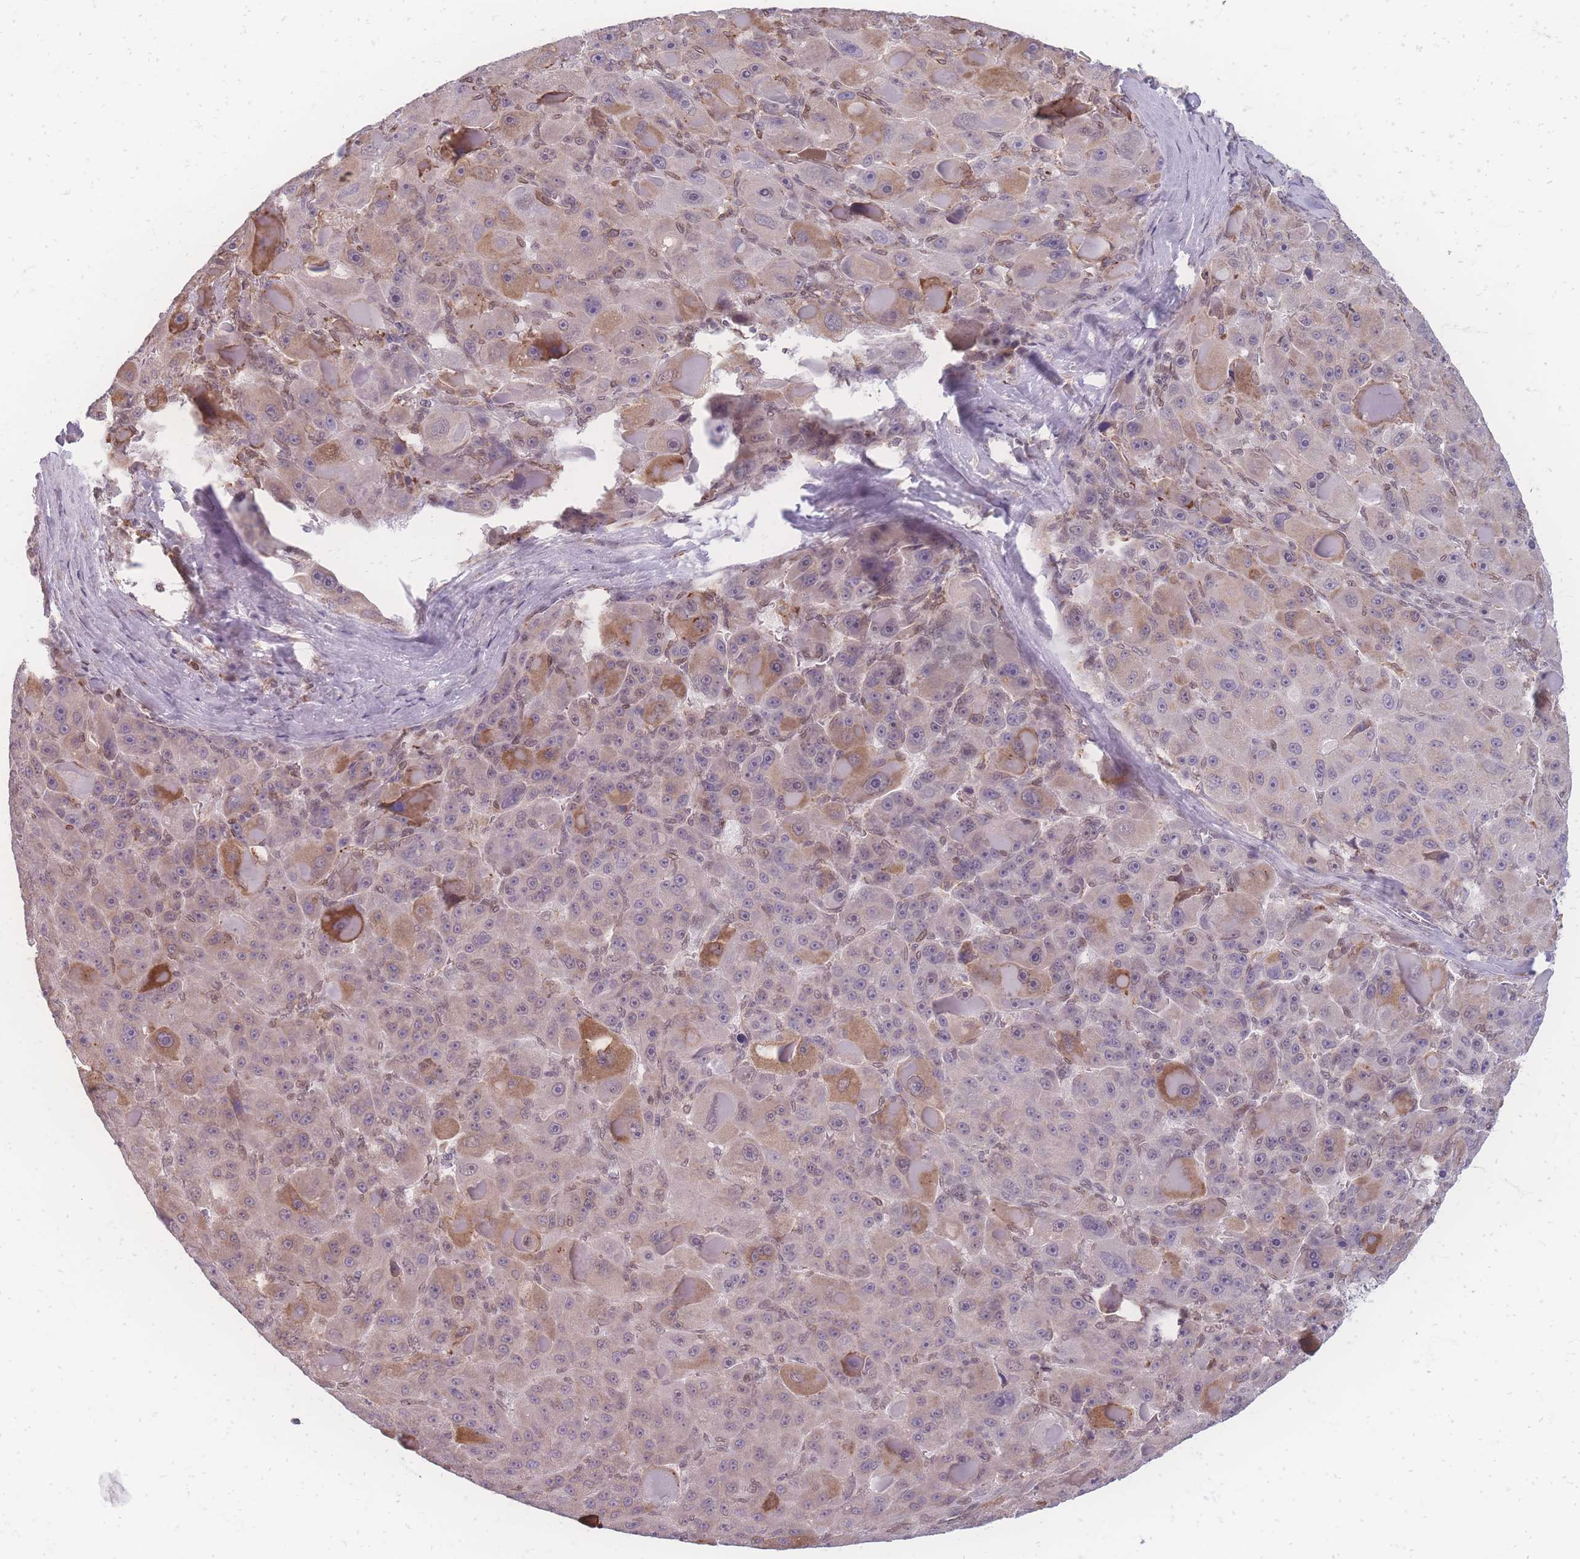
{"staining": {"intensity": "moderate", "quantity": "<25%", "location": "cytoplasmic/membranous"}, "tissue": "liver cancer", "cell_type": "Tumor cells", "image_type": "cancer", "snomed": [{"axis": "morphology", "description": "Carcinoma, Hepatocellular, NOS"}, {"axis": "topography", "description": "Liver"}], "caption": "Immunohistochemistry image of neoplastic tissue: human liver cancer stained using immunohistochemistry demonstrates low levels of moderate protein expression localized specifically in the cytoplasmic/membranous of tumor cells, appearing as a cytoplasmic/membranous brown color.", "gene": "ZC3H13", "patient": {"sex": "male", "age": 76}}